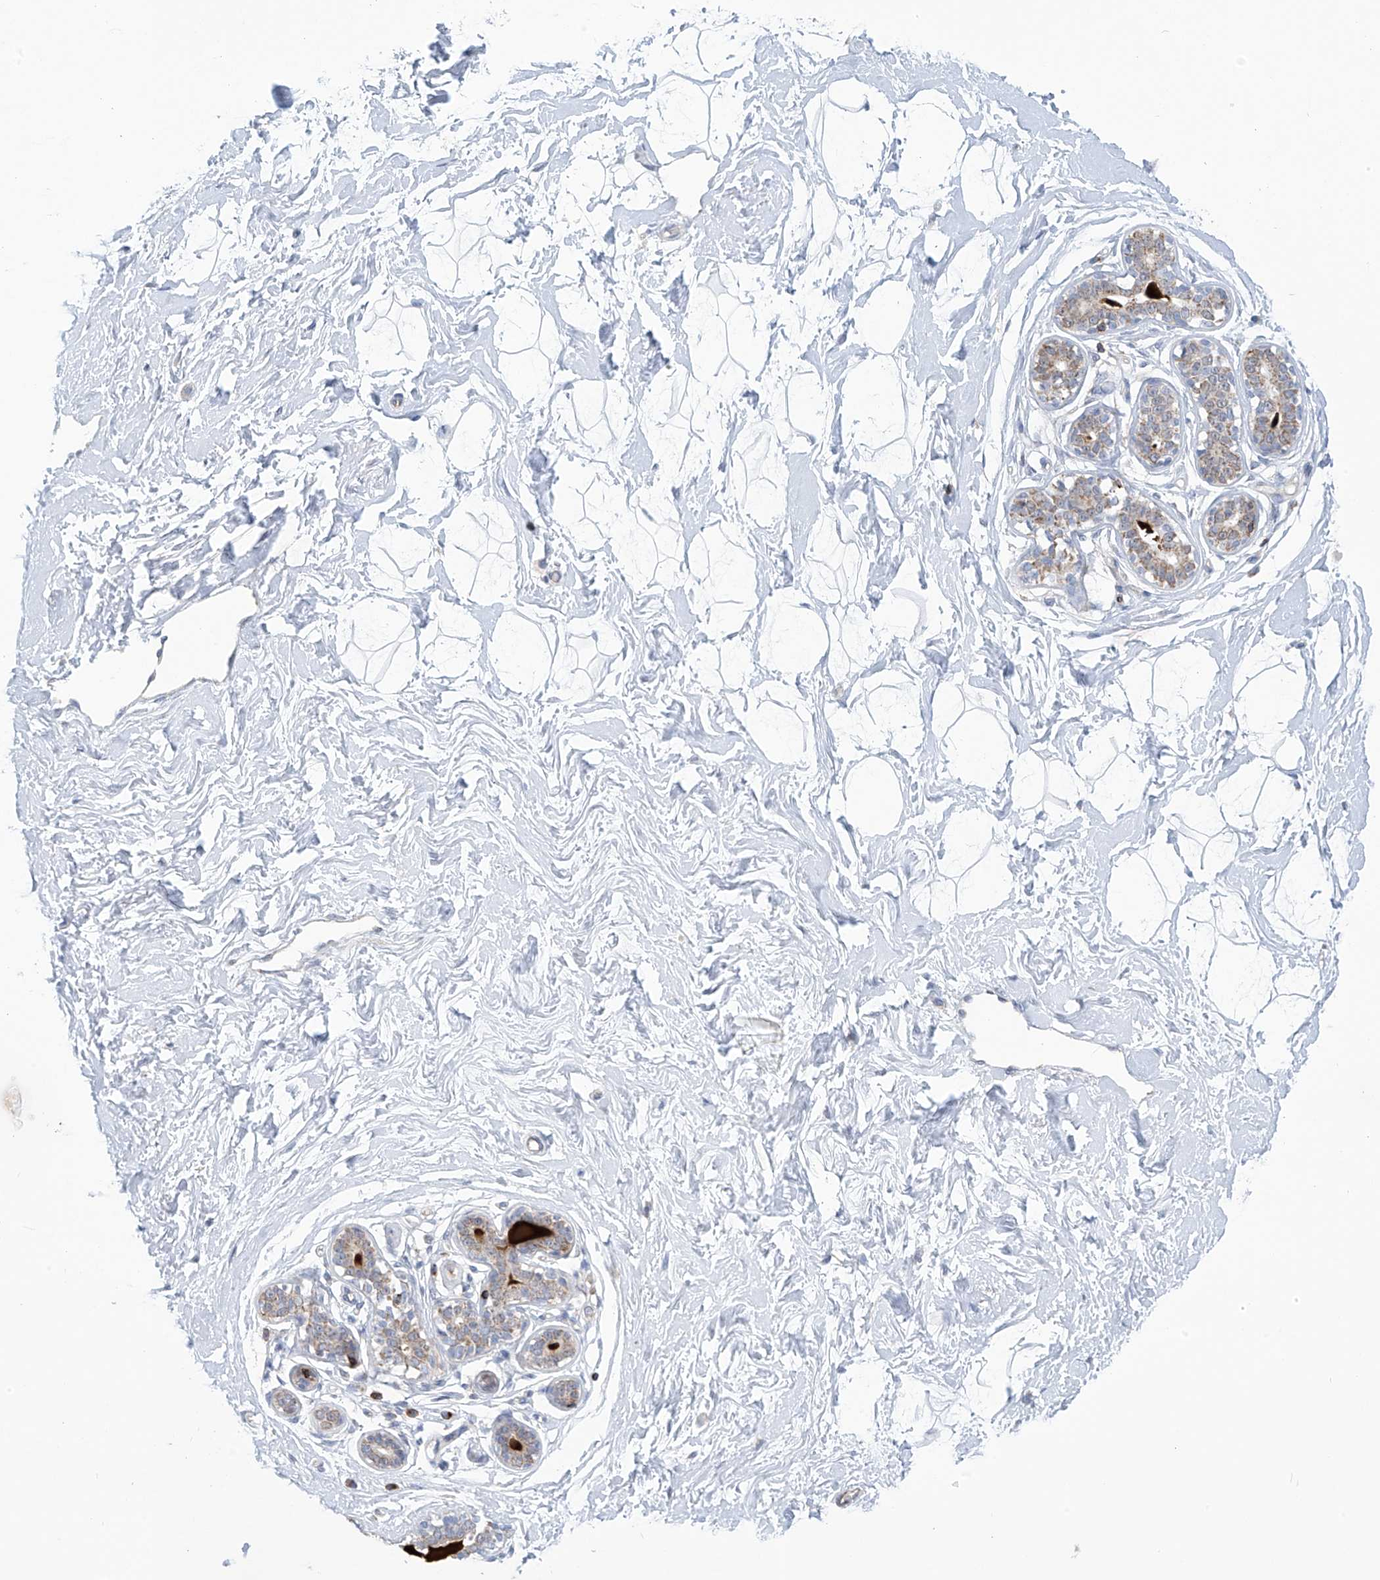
{"staining": {"intensity": "negative", "quantity": "none", "location": "none"}, "tissue": "breast", "cell_type": "Adipocytes", "image_type": "normal", "snomed": [{"axis": "morphology", "description": "Normal tissue, NOS"}, {"axis": "morphology", "description": "Adenoma, NOS"}, {"axis": "topography", "description": "Breast"}], "caption": "High power microscopy image of an immunohistochemistry (IHC) micrograph of unremarkable breast, revealing no significant staining in adipocytes.", "gene": "IBA57", "patient": {"sex": "female", "age": 23}}